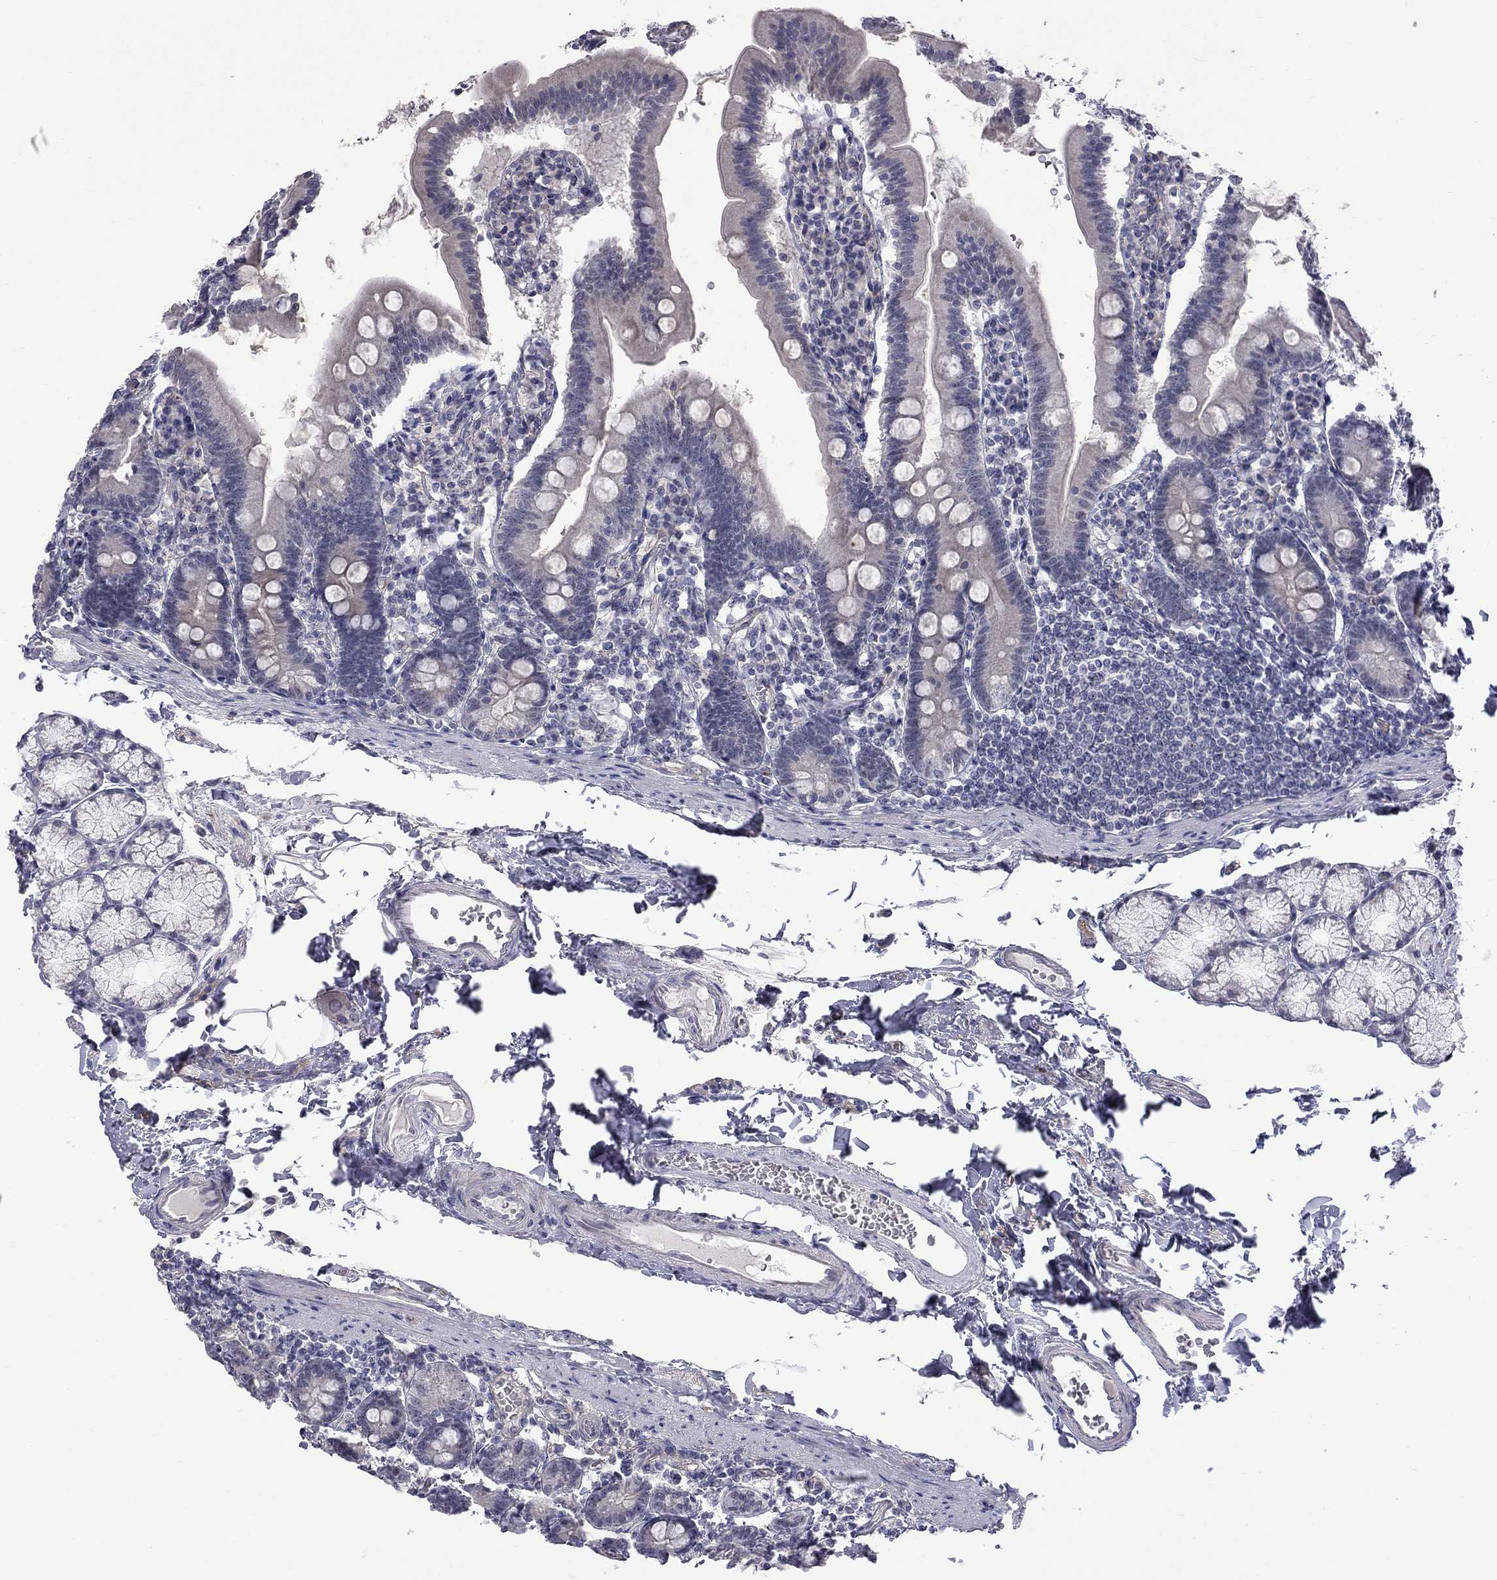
{"staining": {"intensity": "moderate", "quantity": "25%-75%", "location": "cytoplasmic/membranous"}, "tissue": "duodenum", "cell_type": "Glandular cells", "image_type": "normal", "snomed": [{"axis": "morphology", "description": "Normal tissue, NOS"}, {"axis": "topography", "description": "Duodenum"}], "caption": "Immunohistochemical staining of benign duodenum reveals moderate cytoplasmic/membranous protein expression in approximately 25%-75% of glandular cells.", "gene": "GSG1L", "patient": {"sex": "female", "age": 67}}